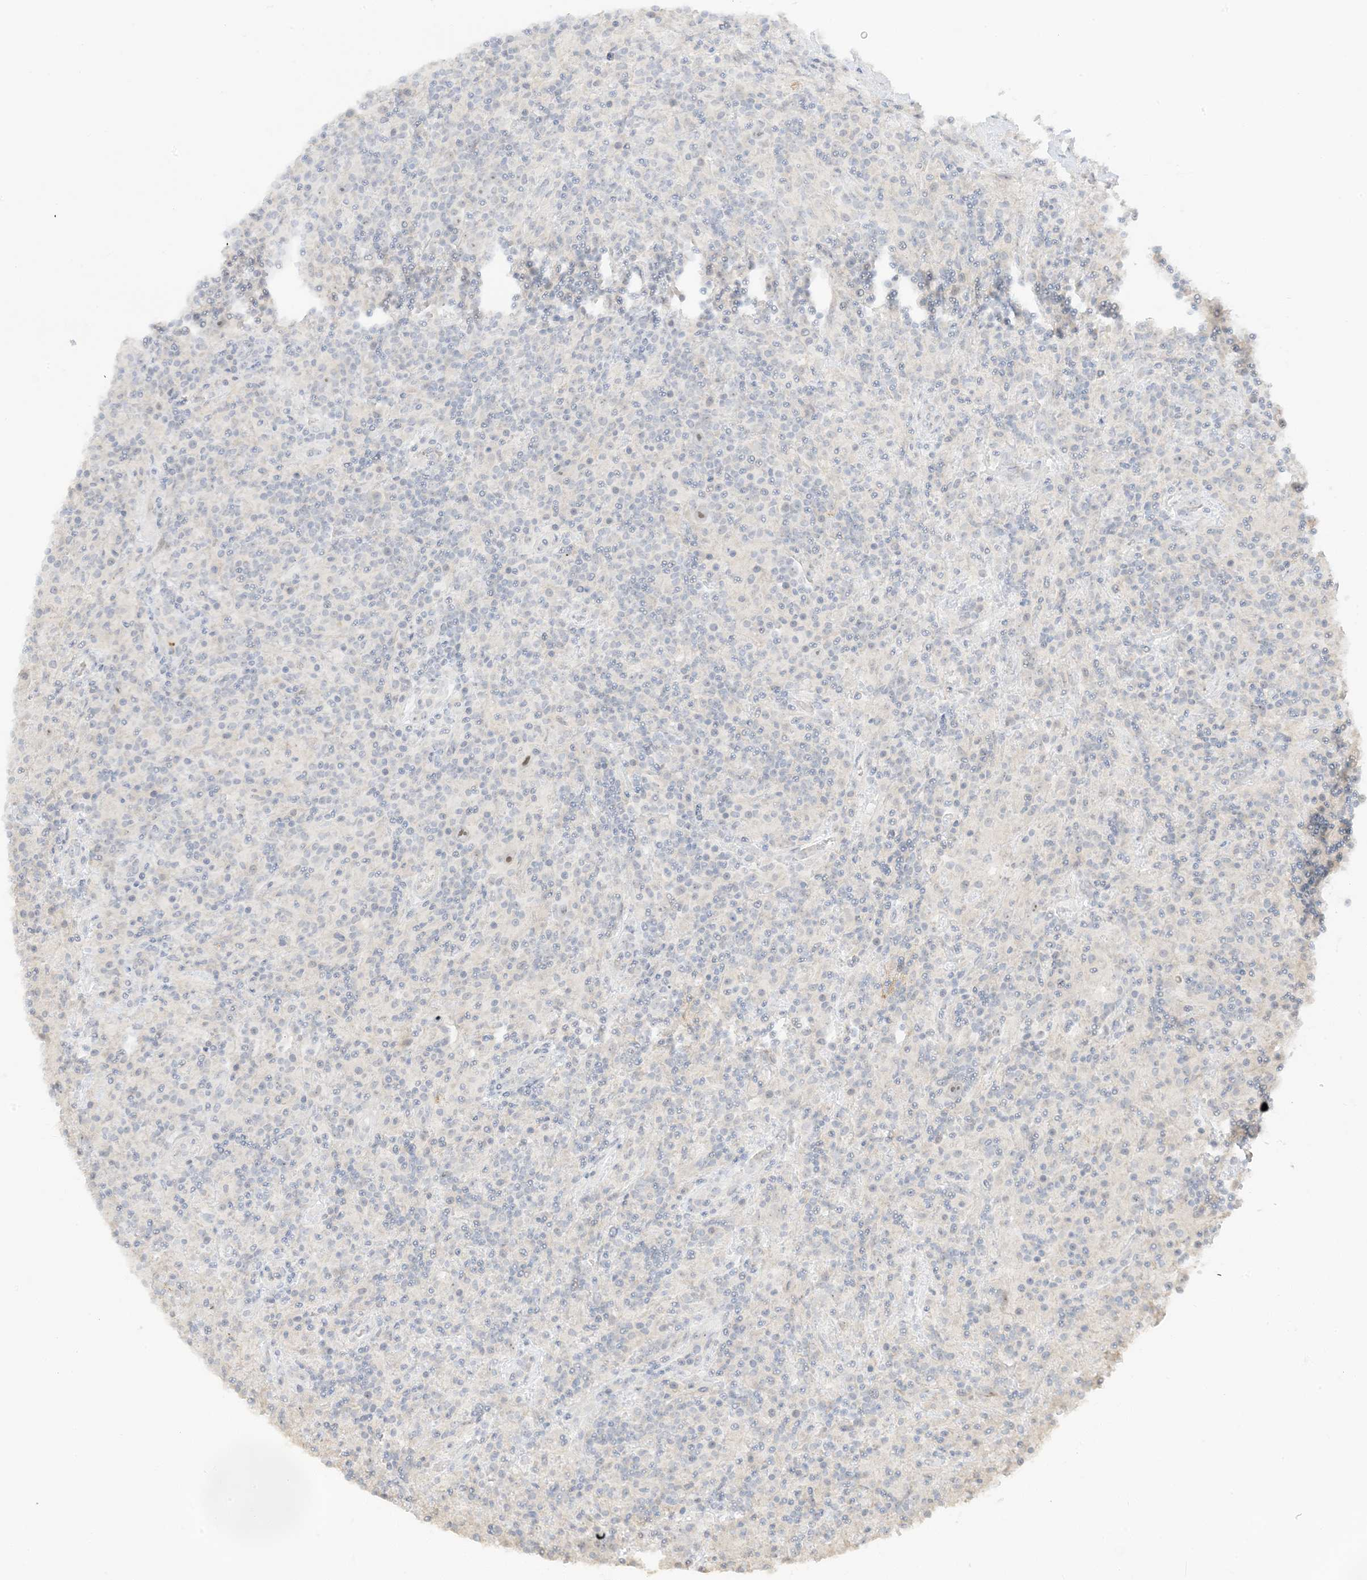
{"staining": {"intensity": "negative", "quantity": "none", "location": "none"}, "tissue": "lymphoma", "cell_type": "Tumor cells", "image_type": "cancer", "snomed": [{"axis": "morphology", "description": "Hodgkin's disease, NOS"}, {"axis": "topography", "description": "Lymph node"}], "caption": "Tumor cells show no significant protein expression in lymphoma. The staining is performed using DAB (3,3'-diaminobenzidine) brown chromogen with nuclei counter-stained in using hematoxylin.", "gene": "ETAA1", "patient": {"sex": "male", "age": 70}}